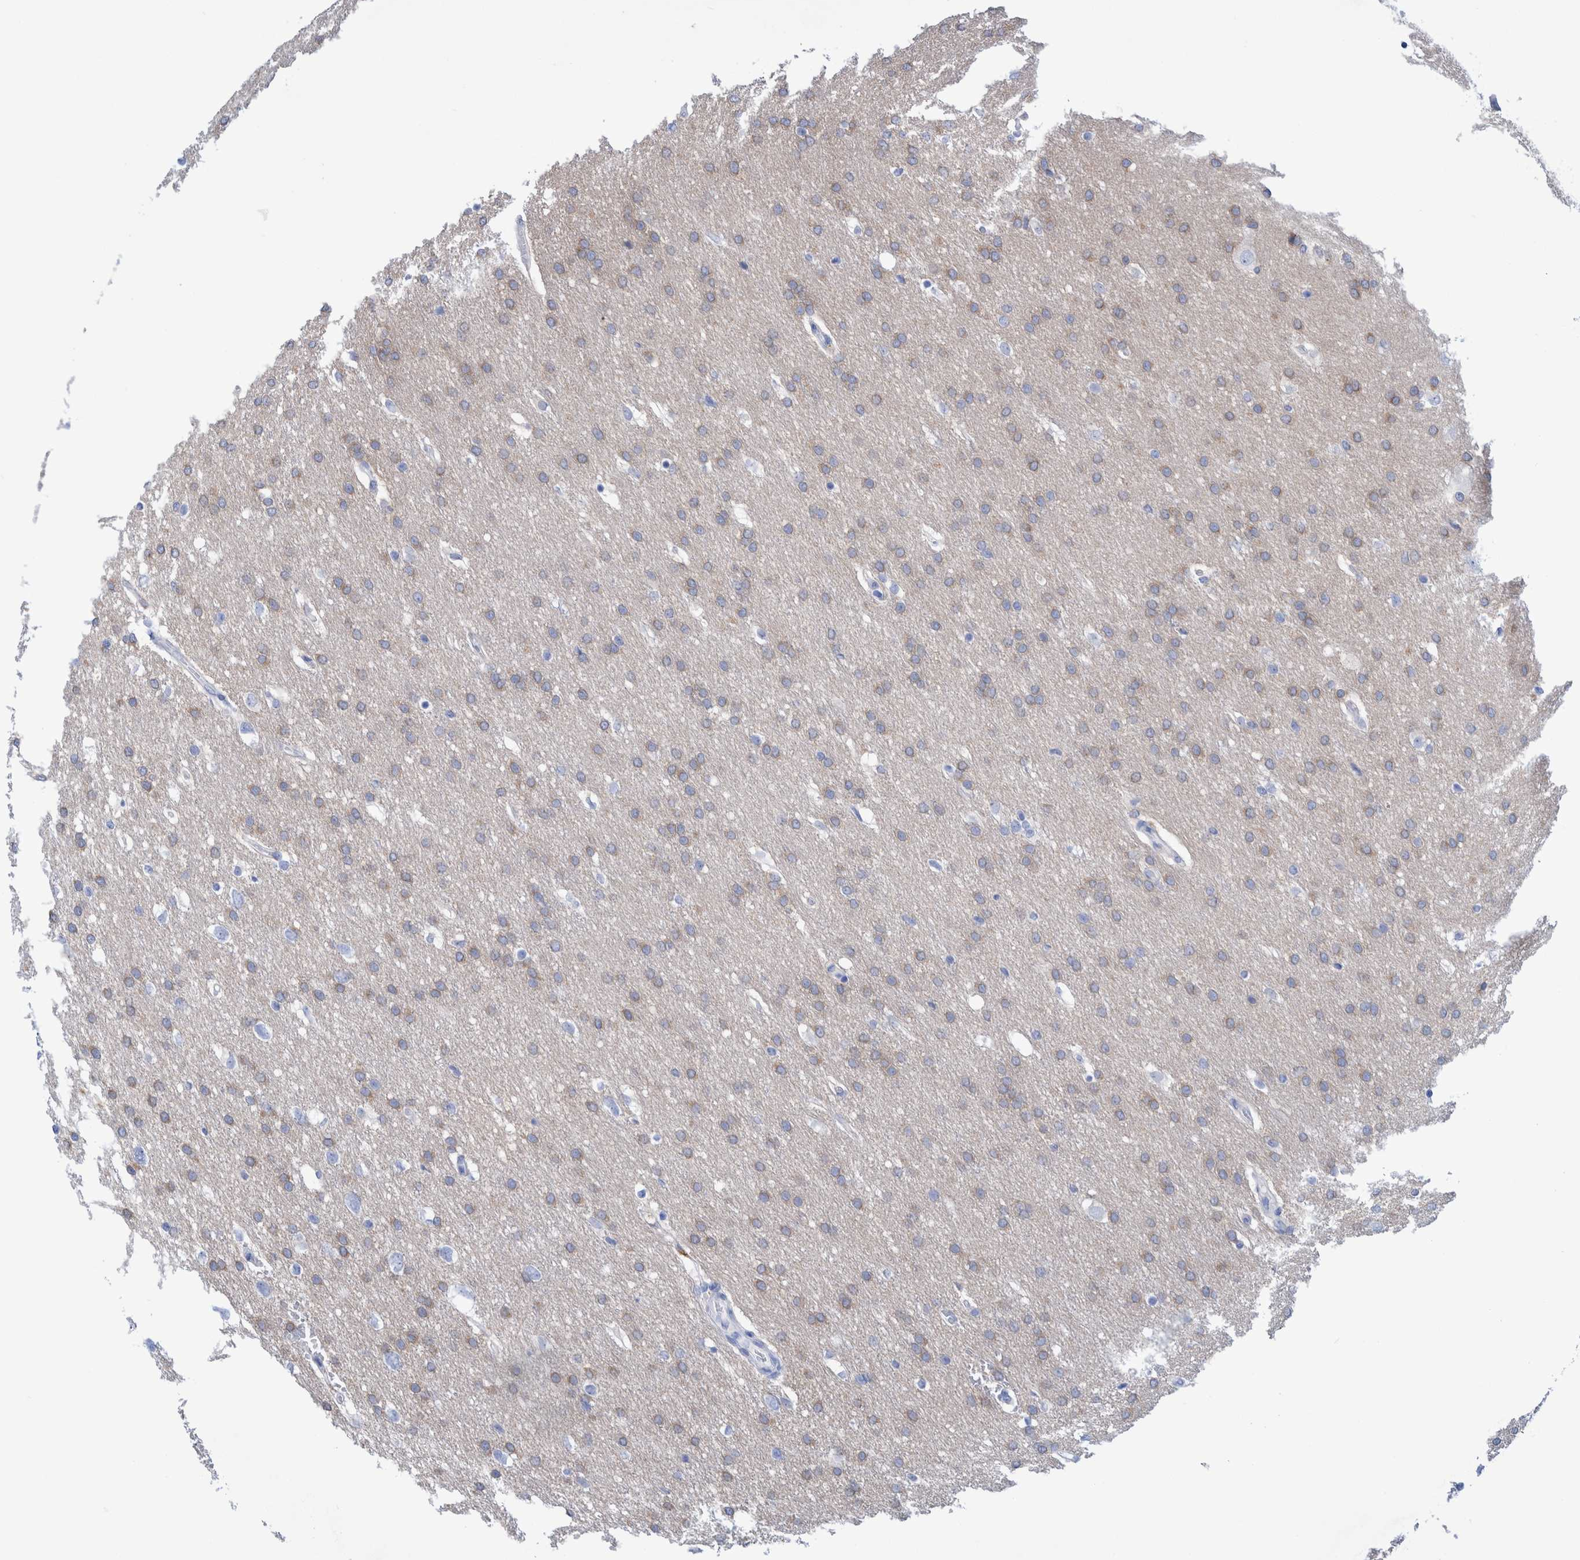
{"staining": {"intensity": "weak", "quantity": ">75%", "location": "cytoplasmic/membranous"}, "tissue": "glioma", "cell_type": "Tumor cells", "image_type": "cancer", "snomed": [{"axis": "morphology", "description": "Glioma, malignant, Low grade"}, {"axis": "topography", "description": "Brain"}], "caption": "Immunohistochemistry (IHC) histopathology image of human malignant low-grade glioma stained for a protein (brown), which shows low levels of weak cytoplasmic/membranous staining in approximately >75% of tumor cells.", "gene": "PERP", "patient": {"sex": "female", "age": 37}}